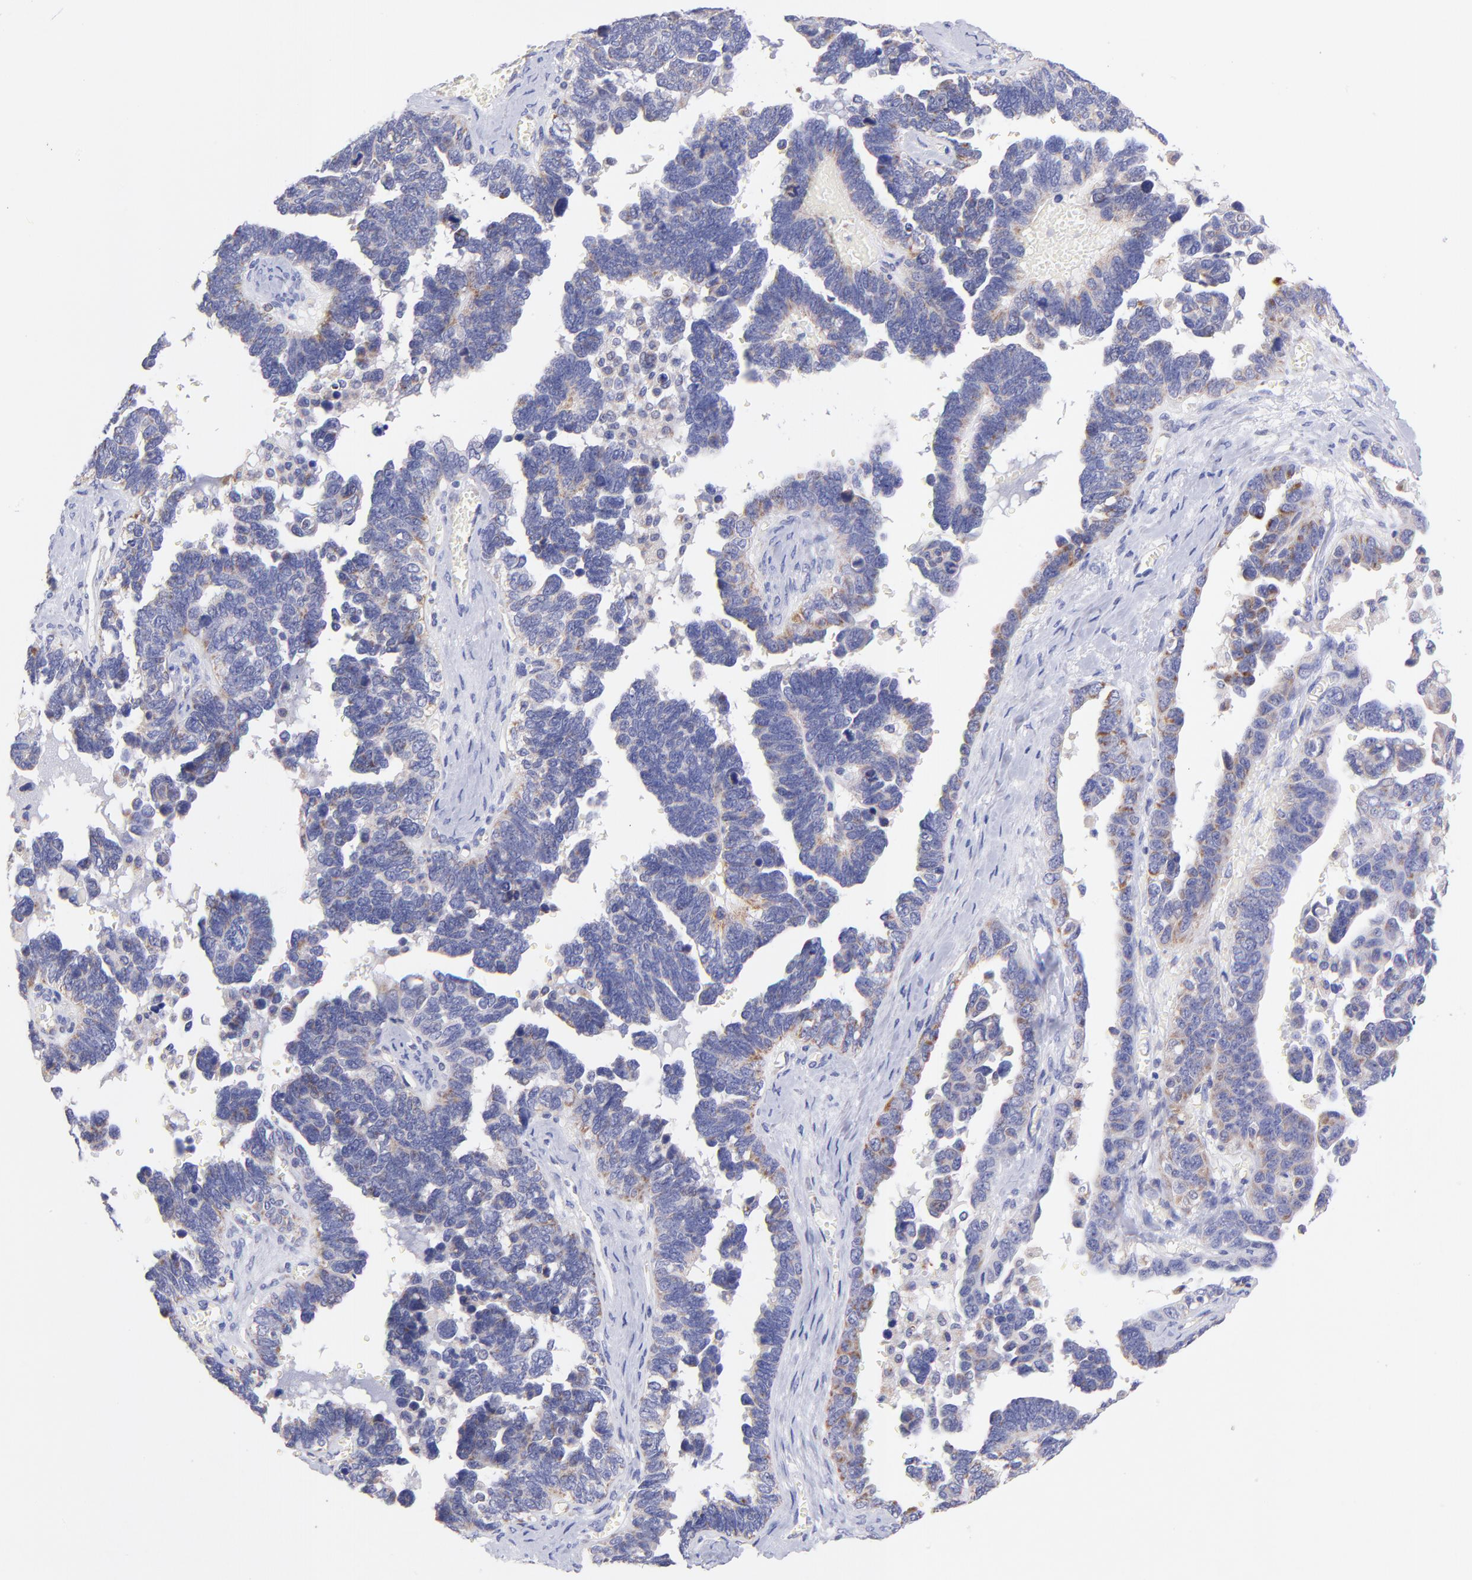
{"staining": {"intensity": "moderate", "quantity": "<25%", "location": "cytoplasmic/membranous"}, "tissue": "ovarian cancer", "cell_type": "Tumor cells", "image_type": "cancer", "snomed": [{"axis": "morphology", "description": "Cystadenocarcinoma, serous, NOS"}, {"axis": "topography", "description": "Ovary"}], "caption": "DAB immunohistochemical staining of ovarian cancer demonstrates moderate cytoplasmic/membranous protein positivity in approximately <25% of tumor cells.", "gene": "NDUFB7", "patient": {"sex": "female", "age": 69}}